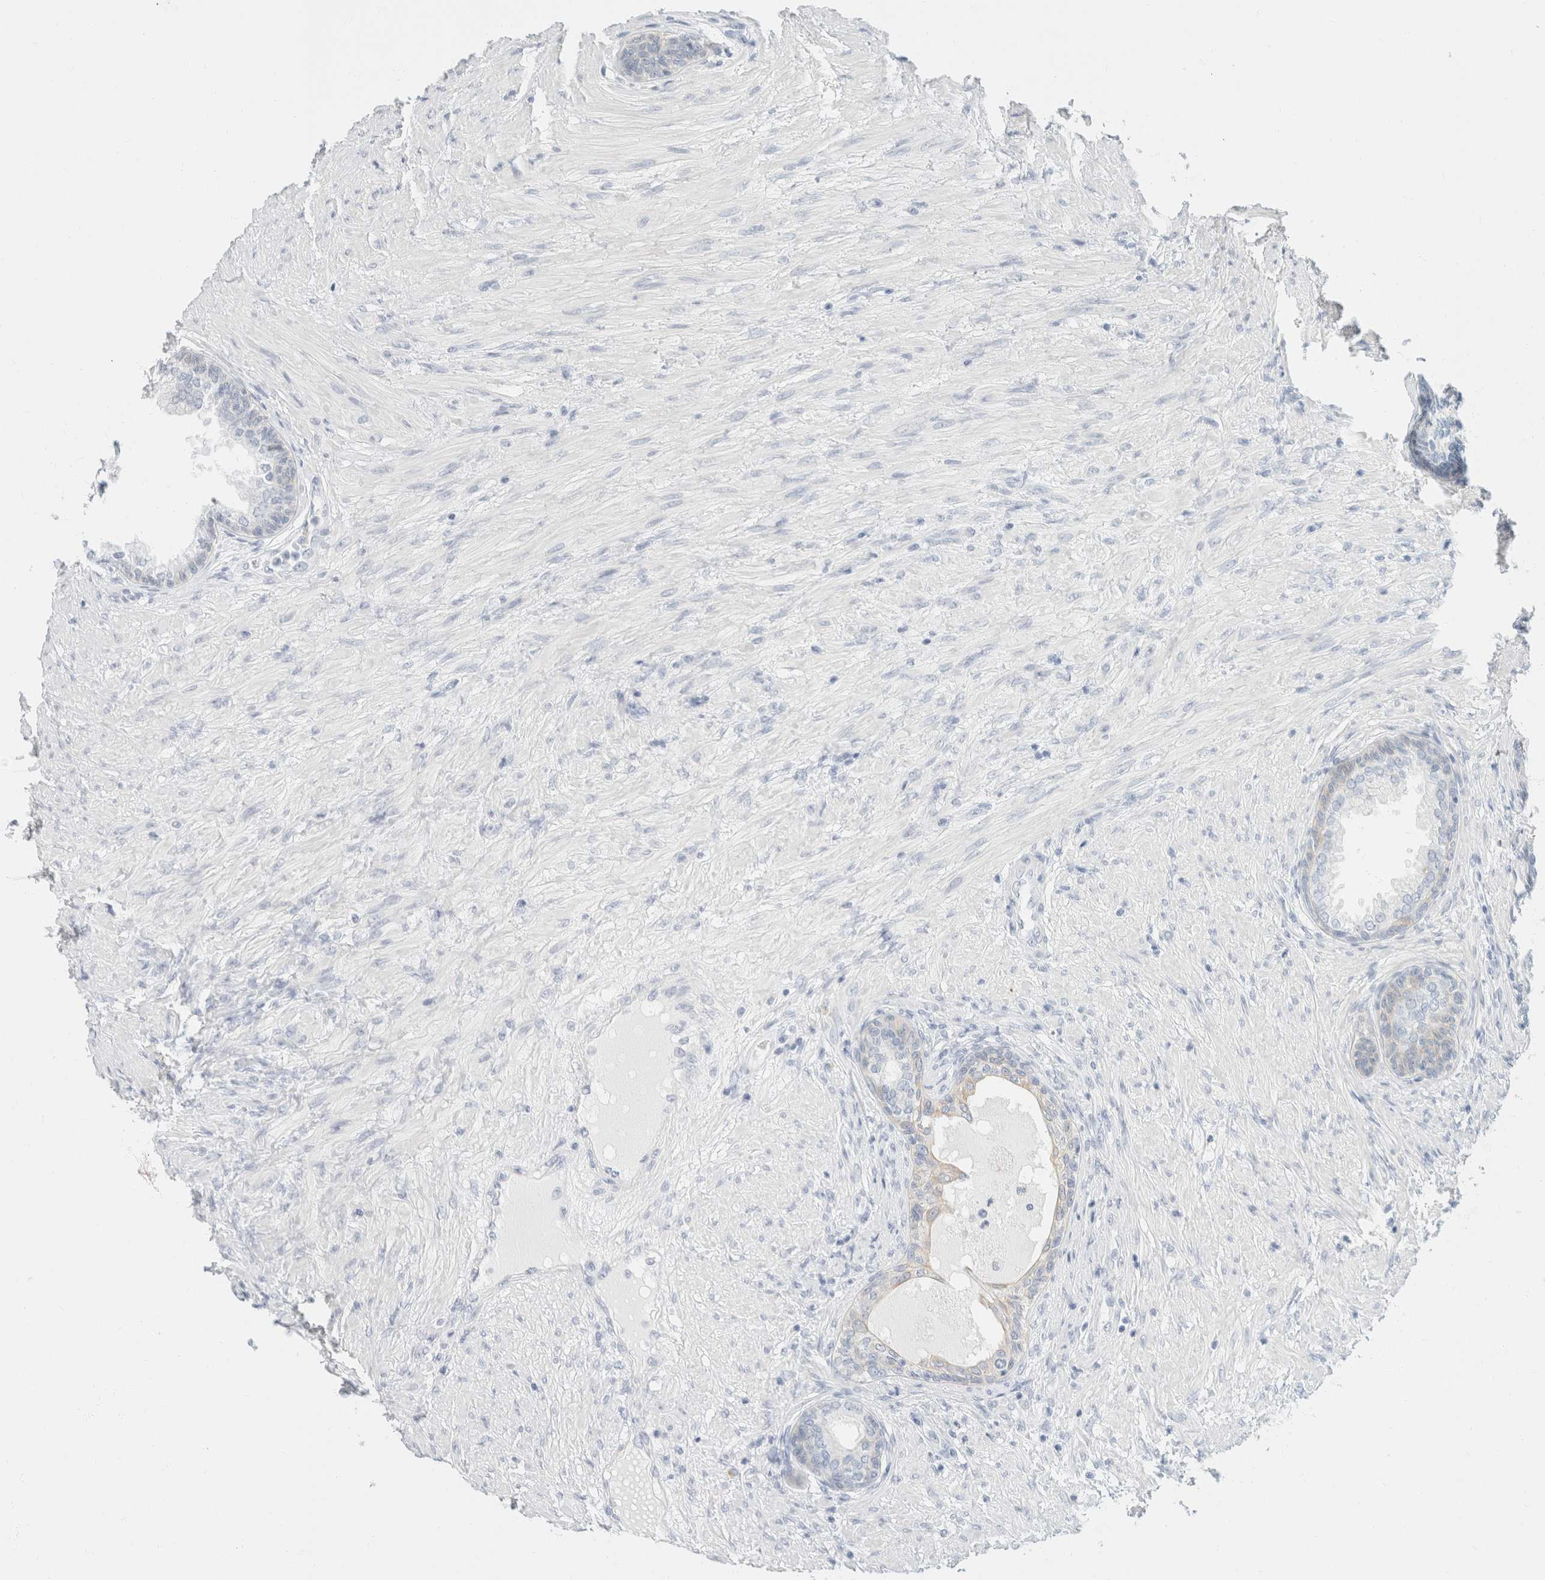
{"staining": {"intensity": "weak", "quantity": "<25%", "location": "cytoplasmic/membranous"}, "tissue": "prostate", "cell_type": "Glandular cells", "image_type": "normal", "snomed": [{"axis": "morphology", "description": "Normal tissue, NOS"}, {"axis": "topography", "description": "Prostate"}], "caption": "Glandular cells show no significant staining in unremarkable prostate.", "gene": "KRT20", "patient": {"sex": "male", "age": 76}}